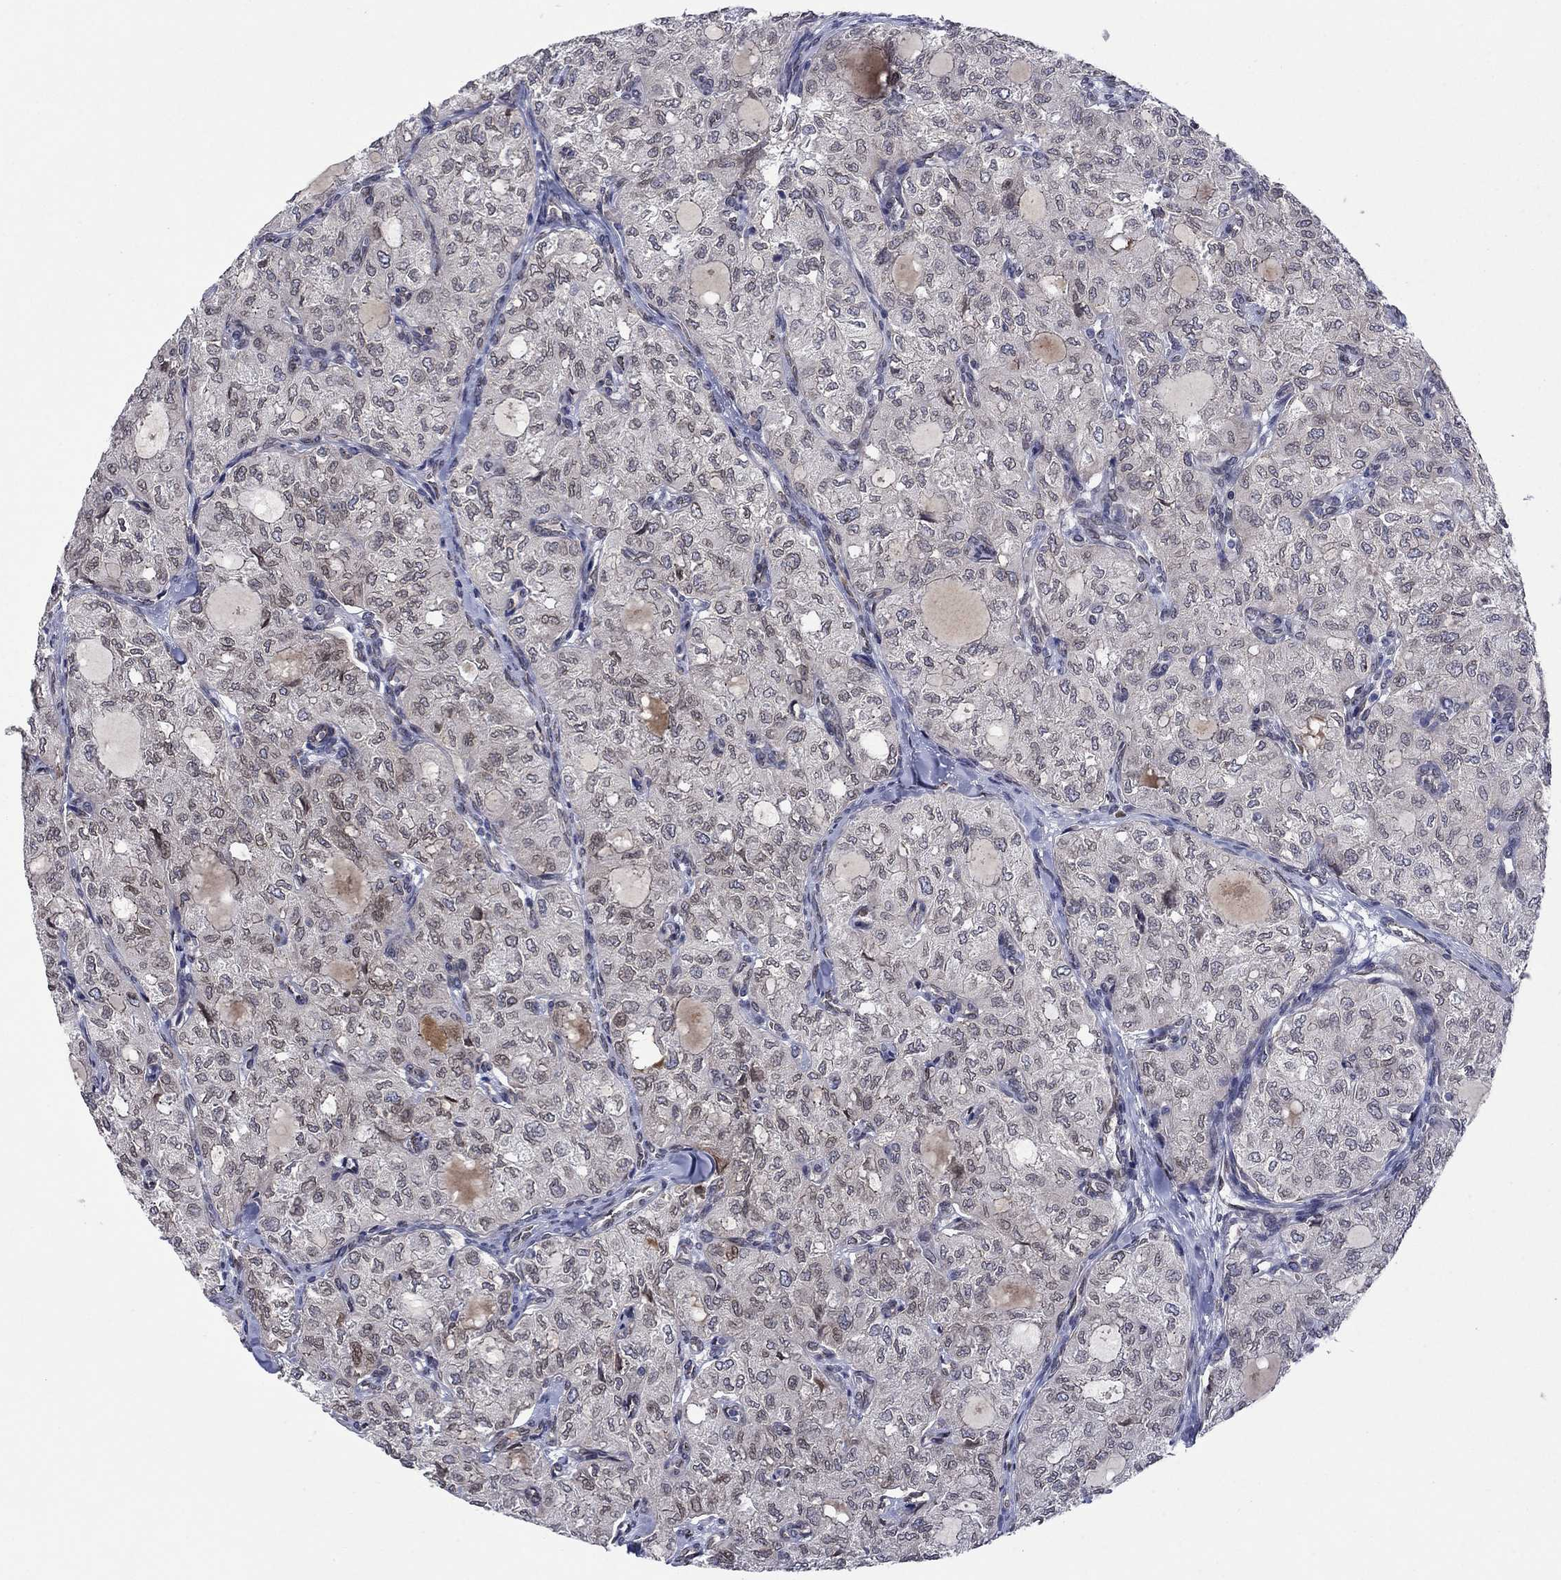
{"staining": {"intensity": "negative", "quantity": "none", "location": "none"}, "tissue": "thyroid cancer", "cell_type": "Tumor cells", "image_type": "cancer", "snomed": [{"axis": "morphology", "description": "Follicular adenoma carcinoma, NOS"}, {"axis": "topography", "description": "Thyroid gland"}], "caption": "This is a photomicrograph of immunohistochemistry (IHC) staining of follicular adenoma carcinoma (thyroid), which shows no staining in tumor cells.", "gene": "EMC9", "patient": {"sex": "male", "age": 75}}